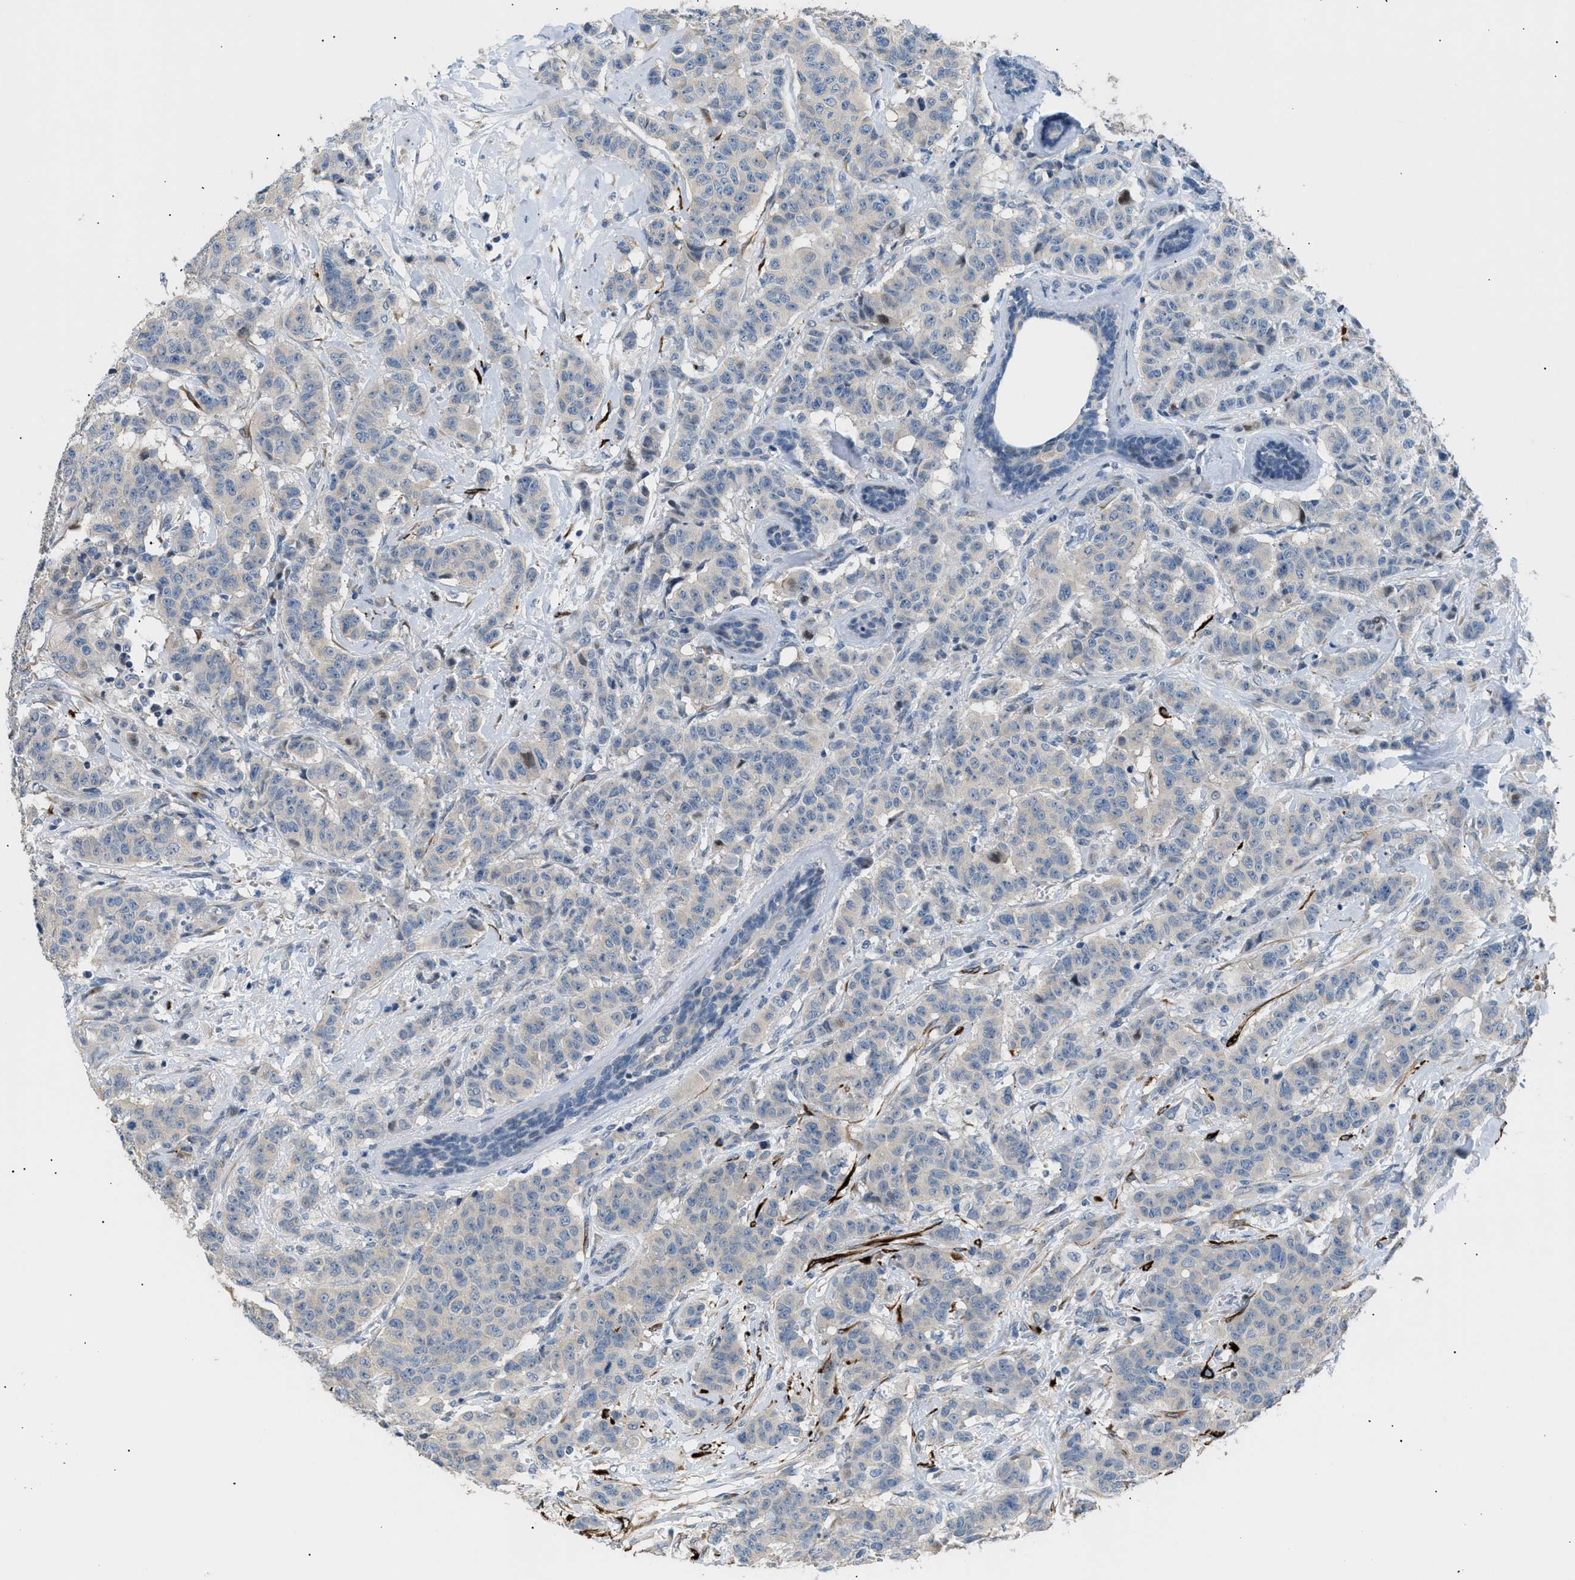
{"staining": {"intensity": "negative", "quantity": "none", "location": "none"}, "tissue": "breast cancer", "cell_type": "Tumor cells", "image_type": "cancer", "snomed": [{"axis": "morphology", "description": "Normal tissue, NOS"}, {"axis": "morphology", "description": "Duct carcinoma"}, {"axis": "topography", "description": "Breast"}], "caption": "Immunohistochemistry (IHC) image of neoplastic tissue: human breast invasive ductal carcinoma stained with DAB (3,3'-diaminobenzidine) shows no significant protein expression in tumor cells. Nuclei are stained in blue.", "gene": "ICA1", "patient": {"sex": "female", "age": 40}}